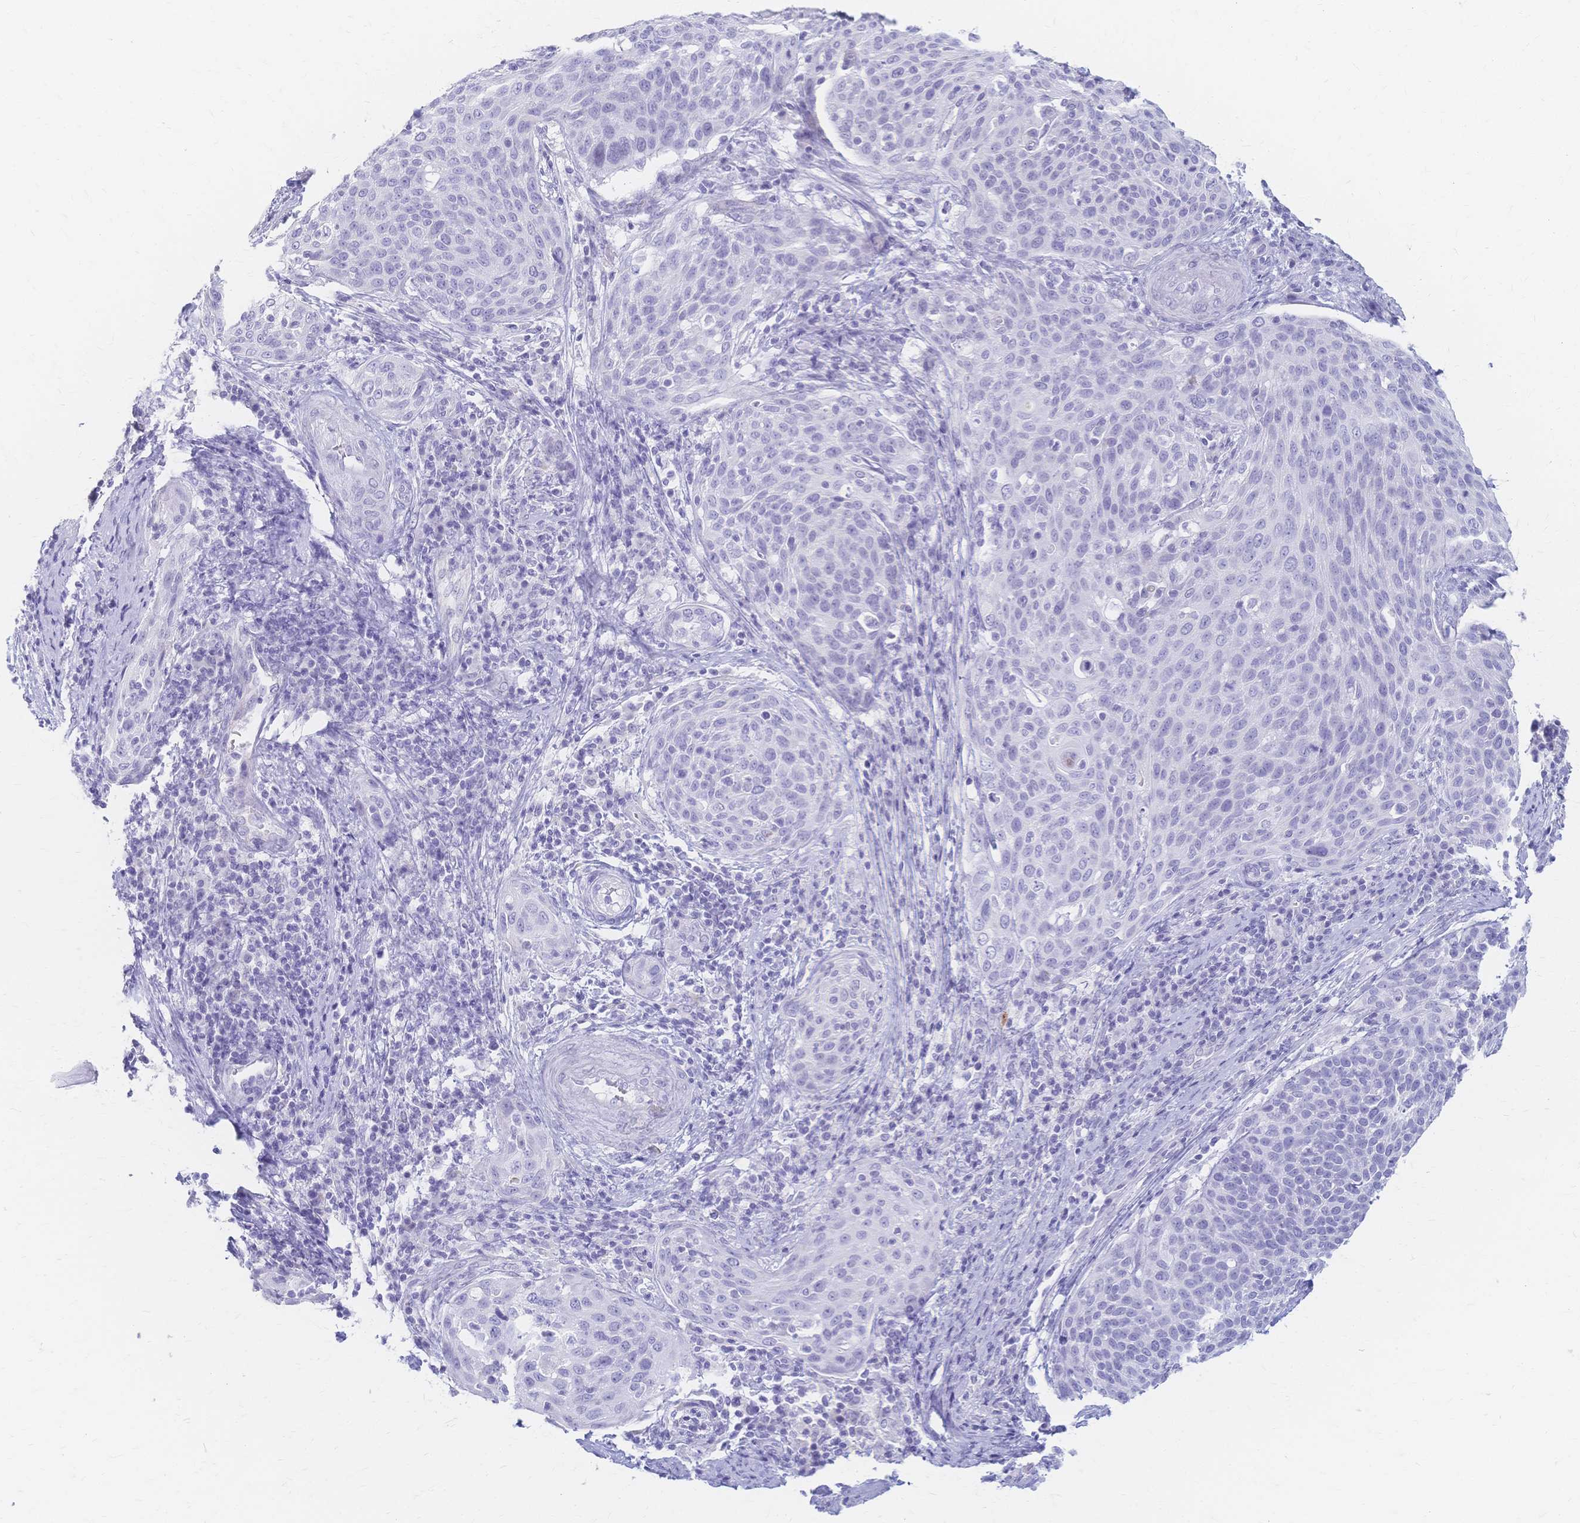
{"staining": {"intensity": "negative", "quantity": "none", "location": "none"}, "tissue": "cervical cancer", "cell_type": "Tumor cells", "image_type": "cancer", "snomed": [{"axis": "morphology", "description": "Squamous cell carcinoma, NOS"}, {"axis": "topography", "description": "Cervix"}], "caption": "This micrograph is of squamous cell carcinoma (cervical) stained with IHC to label a protein in brown with the nuclei are counter-stained blue. There is no expression in tumor cells.", "gene": "CYB5A", "patient": {"sex": "female", "age": 31}}